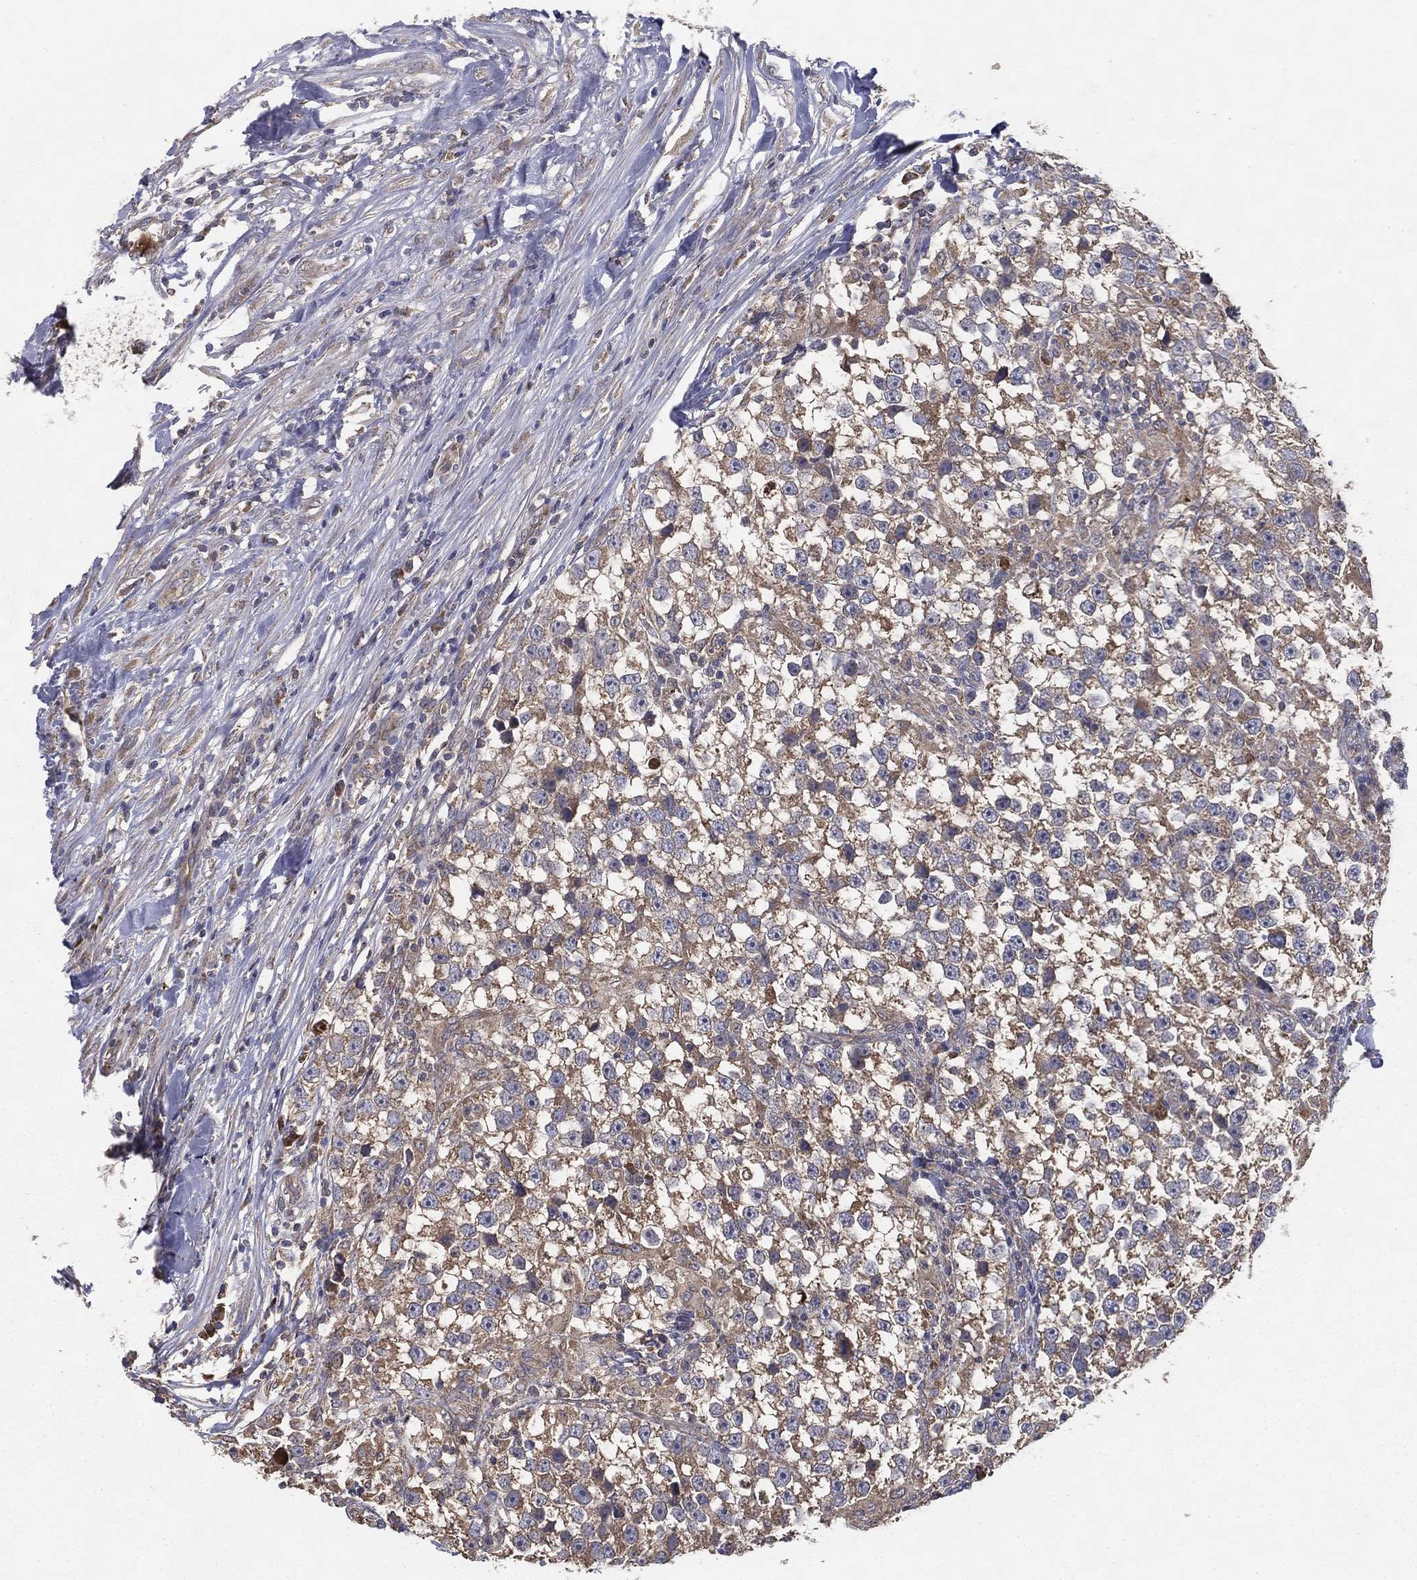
{"staining": {"intensity": "moderate", "quantity": "25%-75%", "location": "cytoplasmic/membranous"}, "tissue": "testis cancer", "cell_type": "Tumor cells", "image_type": "cancer", "snomed": [{"axis": "morphology", "description": "Seminoma, NOS"}, {"axis": "topography", "description": "Testis"}], "caption": "Human testis cancer (seminoma) stained for a protein (brown) exhibits moderate cytoplasmic/membranous positive positivity in about 25%-75% of tumor cells.", "gene": "MT-ND1", "patient": {"sex": "male", "age": 46}}